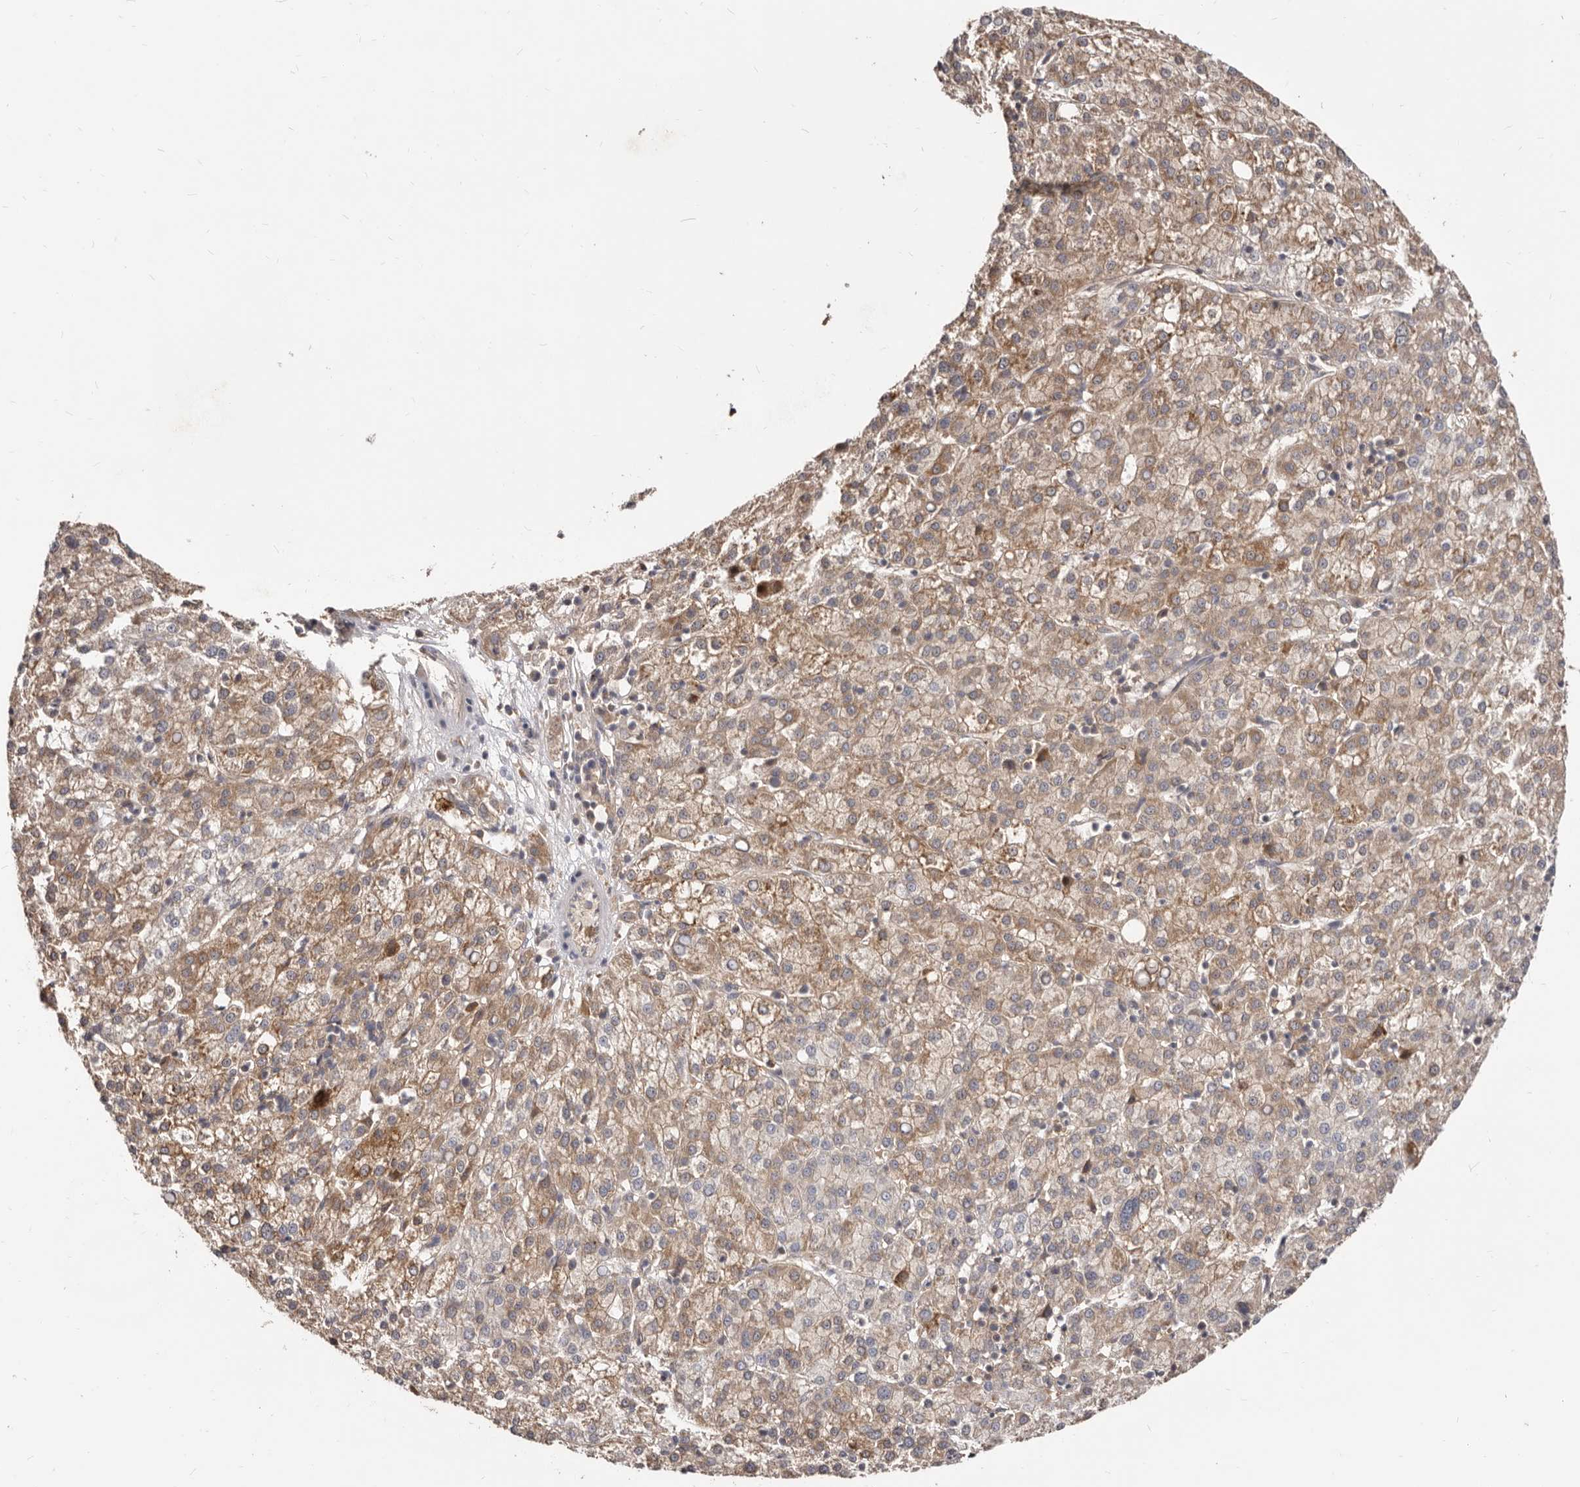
{"staining": {"intensity": "moderate", "quantity": ">75%", "location": "cytoplasmic/membranous"}, "tissue": "liver cancer", "cell_type": "Tumor cells", "image_type": "cancer", "snomed": [{"axis": "morphology", "description": "Carcinoma, Hepatocellular, NOS"}, {"axis": "topography", "description": "Liver"}], "caption": "Approximately >75% of tumor cells in human hepatocellular carcinoma (liver) demonstrate moderate cytoplasmic/membranous protein staining as visualized by brown immunohistochemical staining.", "gene": "TC2N", "patient": {"sex": "female", "age": 58}}